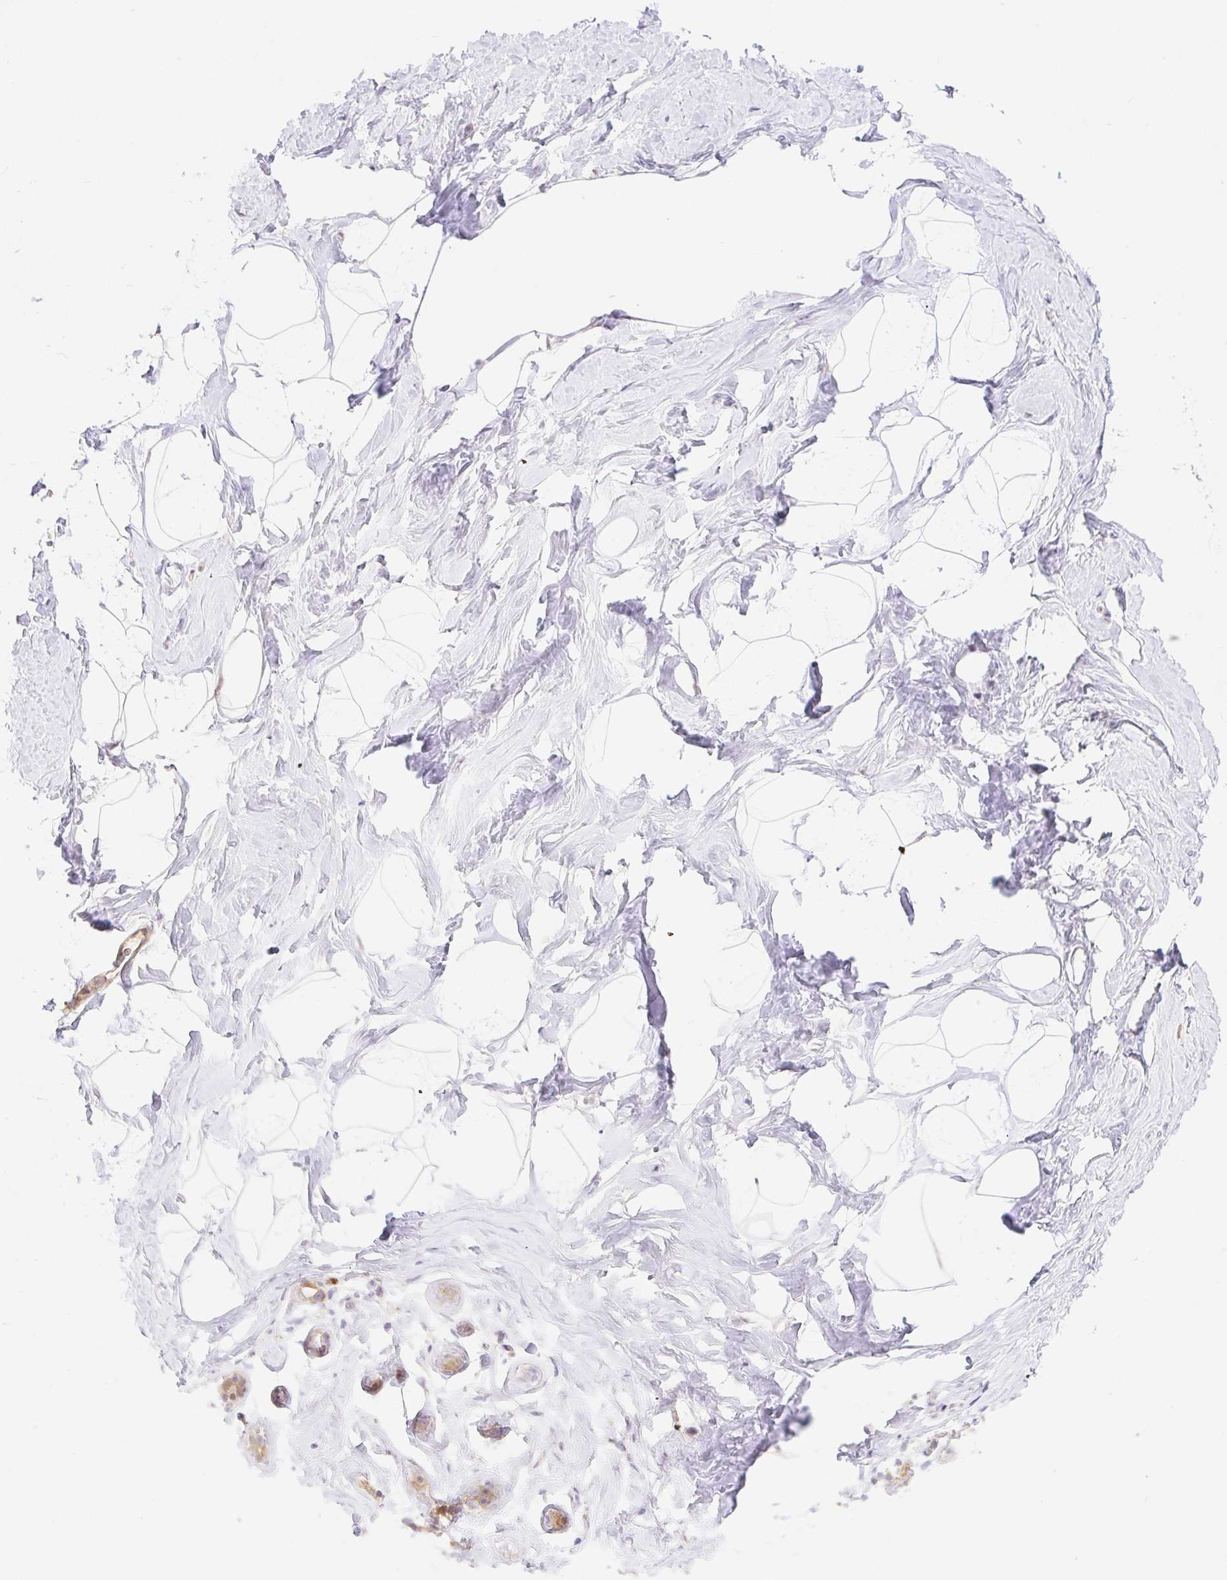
{"staining": {"intensity": "negative", "quantity": "none", "location": "none"}, "tissue": "breast", "cell_type": "Adipocytes", "image_type": "normal", "snomed": [{"axis": "morphology", "description": "Normal tissue, NOS"}, {"axis": "topography", "description": "Breast"}], "caption": "Human breast stained for a protein using immunohistochemistry (IHC) demonstrates no expression in adipocytes.", "gene": "VPS25", "patient": {"sex": "female", "age": 32}}